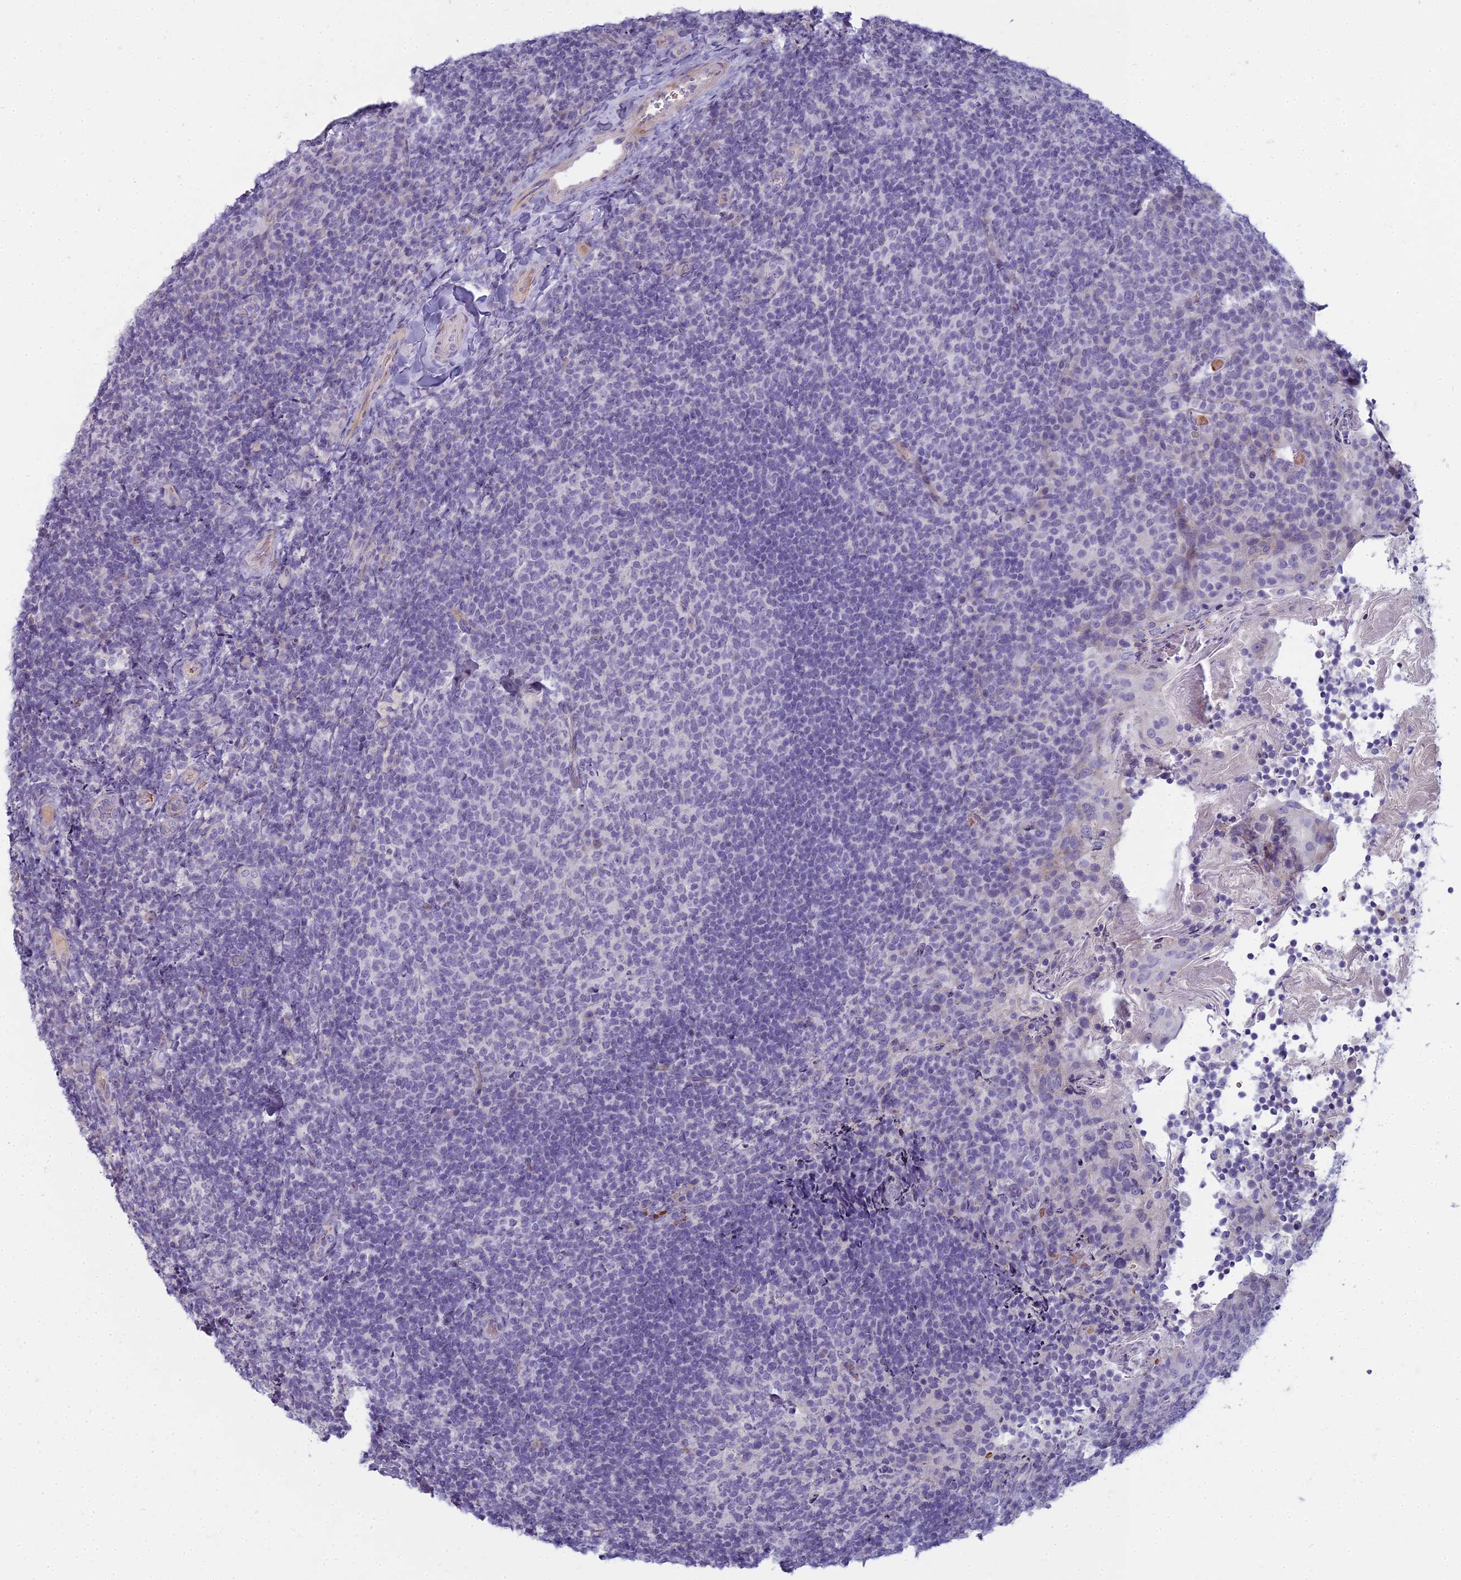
{"staining": {"intensity": "negative", "quantity": "none", "location": "none"}, "tissue": "tonsil", "cell_type": "Germinal center cells", "image_type": "normal", "snomed": [{"axis": "morphology", "description": "Normal tissue, NOS"}, {"axis": "topography", "description": "Tonsil"}], "caption": "IHC photomicrograph of normal tonsil: tonsil stained with DAB (3,3'-diaminobenzidine) reveals no significant protein positivity in germinal center cells. (DAB (3,3'-diaminobenzidine) immunohistochemistry (IHC) visualized using brightfield microscopy, high magnification).", "gene": "ARL15", "patient": {"sex": "female", "age": 10}}